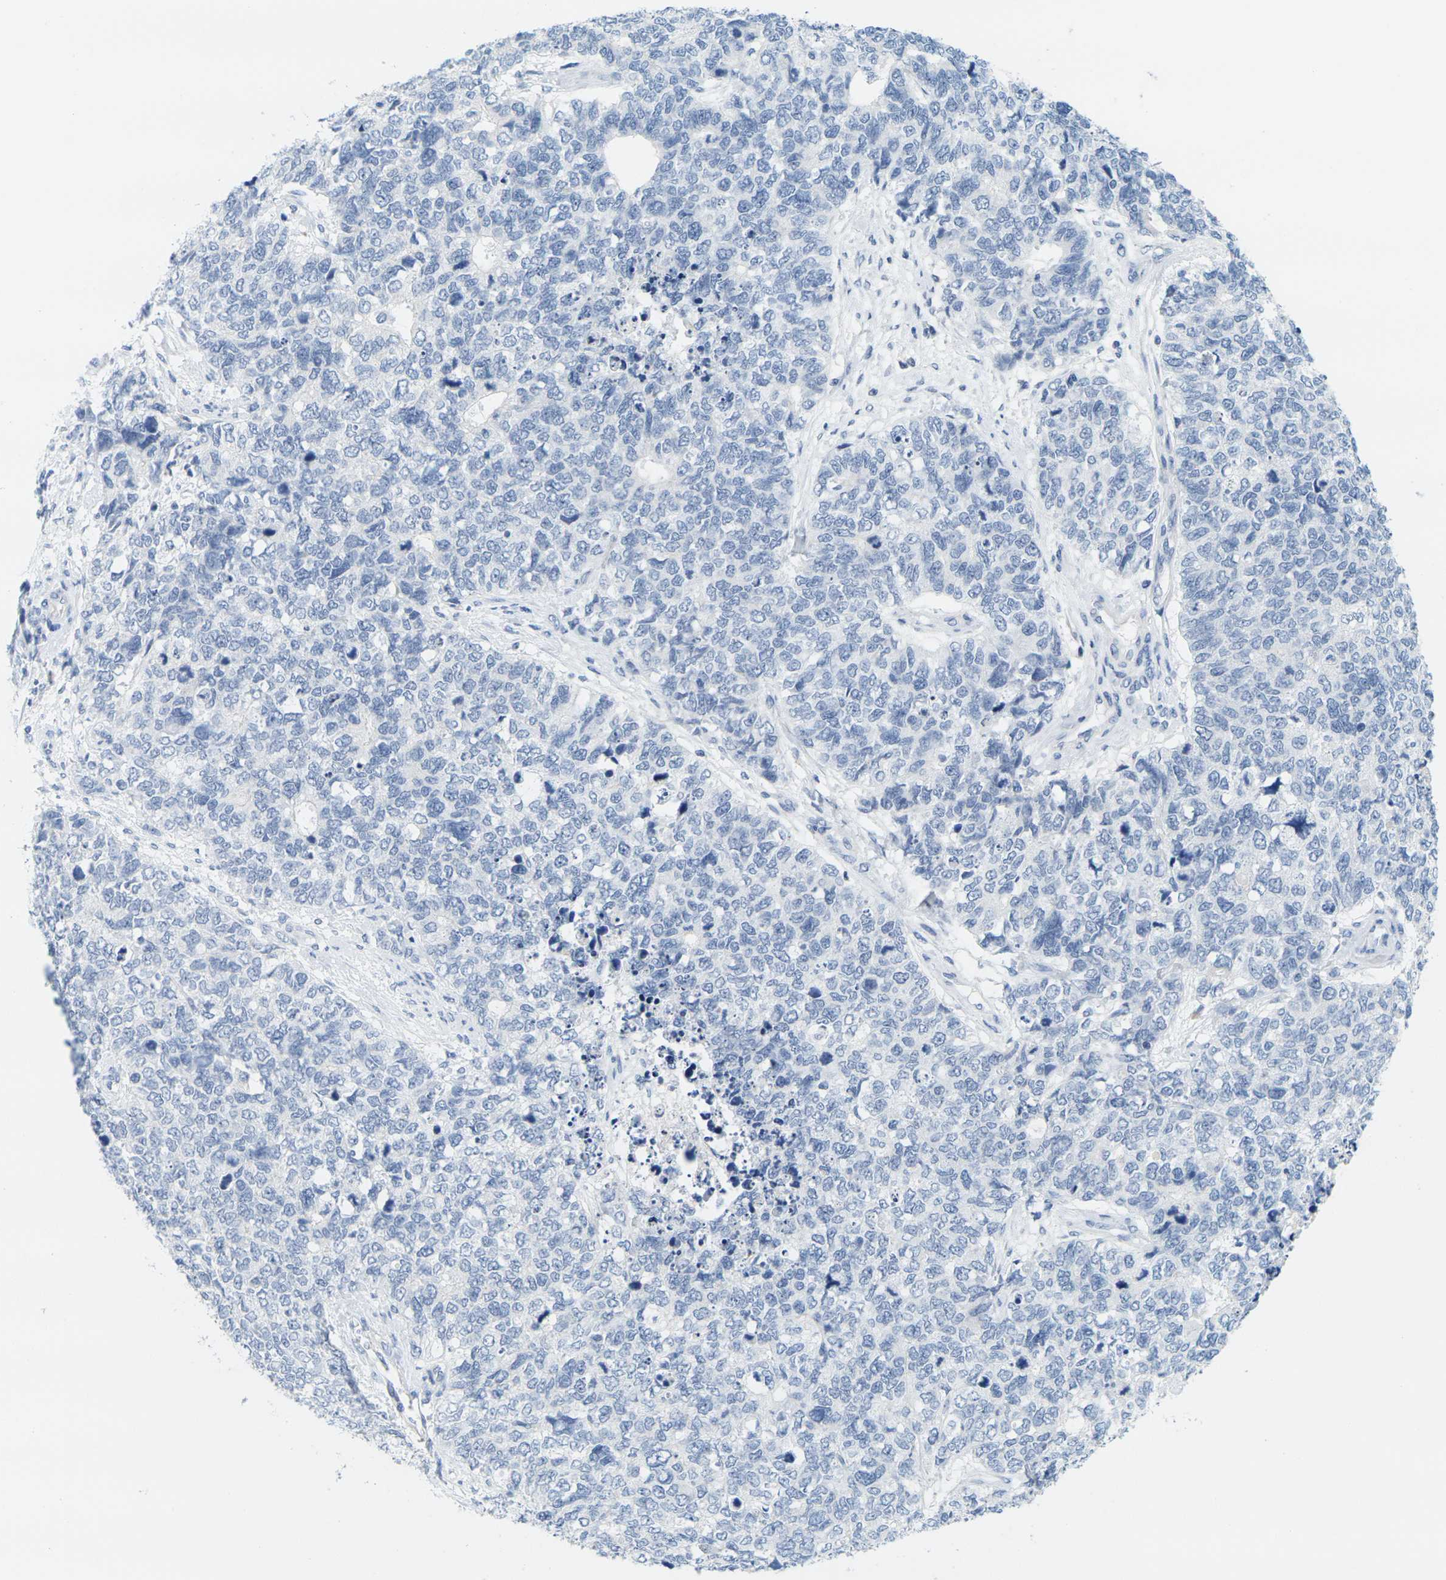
{"staining": {"intensity": "negative", "quantity": "none", "location": "none"}, "tissue": "cervical cancer", "cell_type": "Tumor cells", "image_type": "cancer", "snomed": [{"axis": "morphology", "description": "Squamous cell carcinoma, NOS"}, {"axis": "topography", "description": "Cervix"}], "caption": "The image shows no staining of tumor cells in squamous cell carcinoma (cervical).", "gene": "KLK5", "patient": {"sex": "female", "age": 63}}